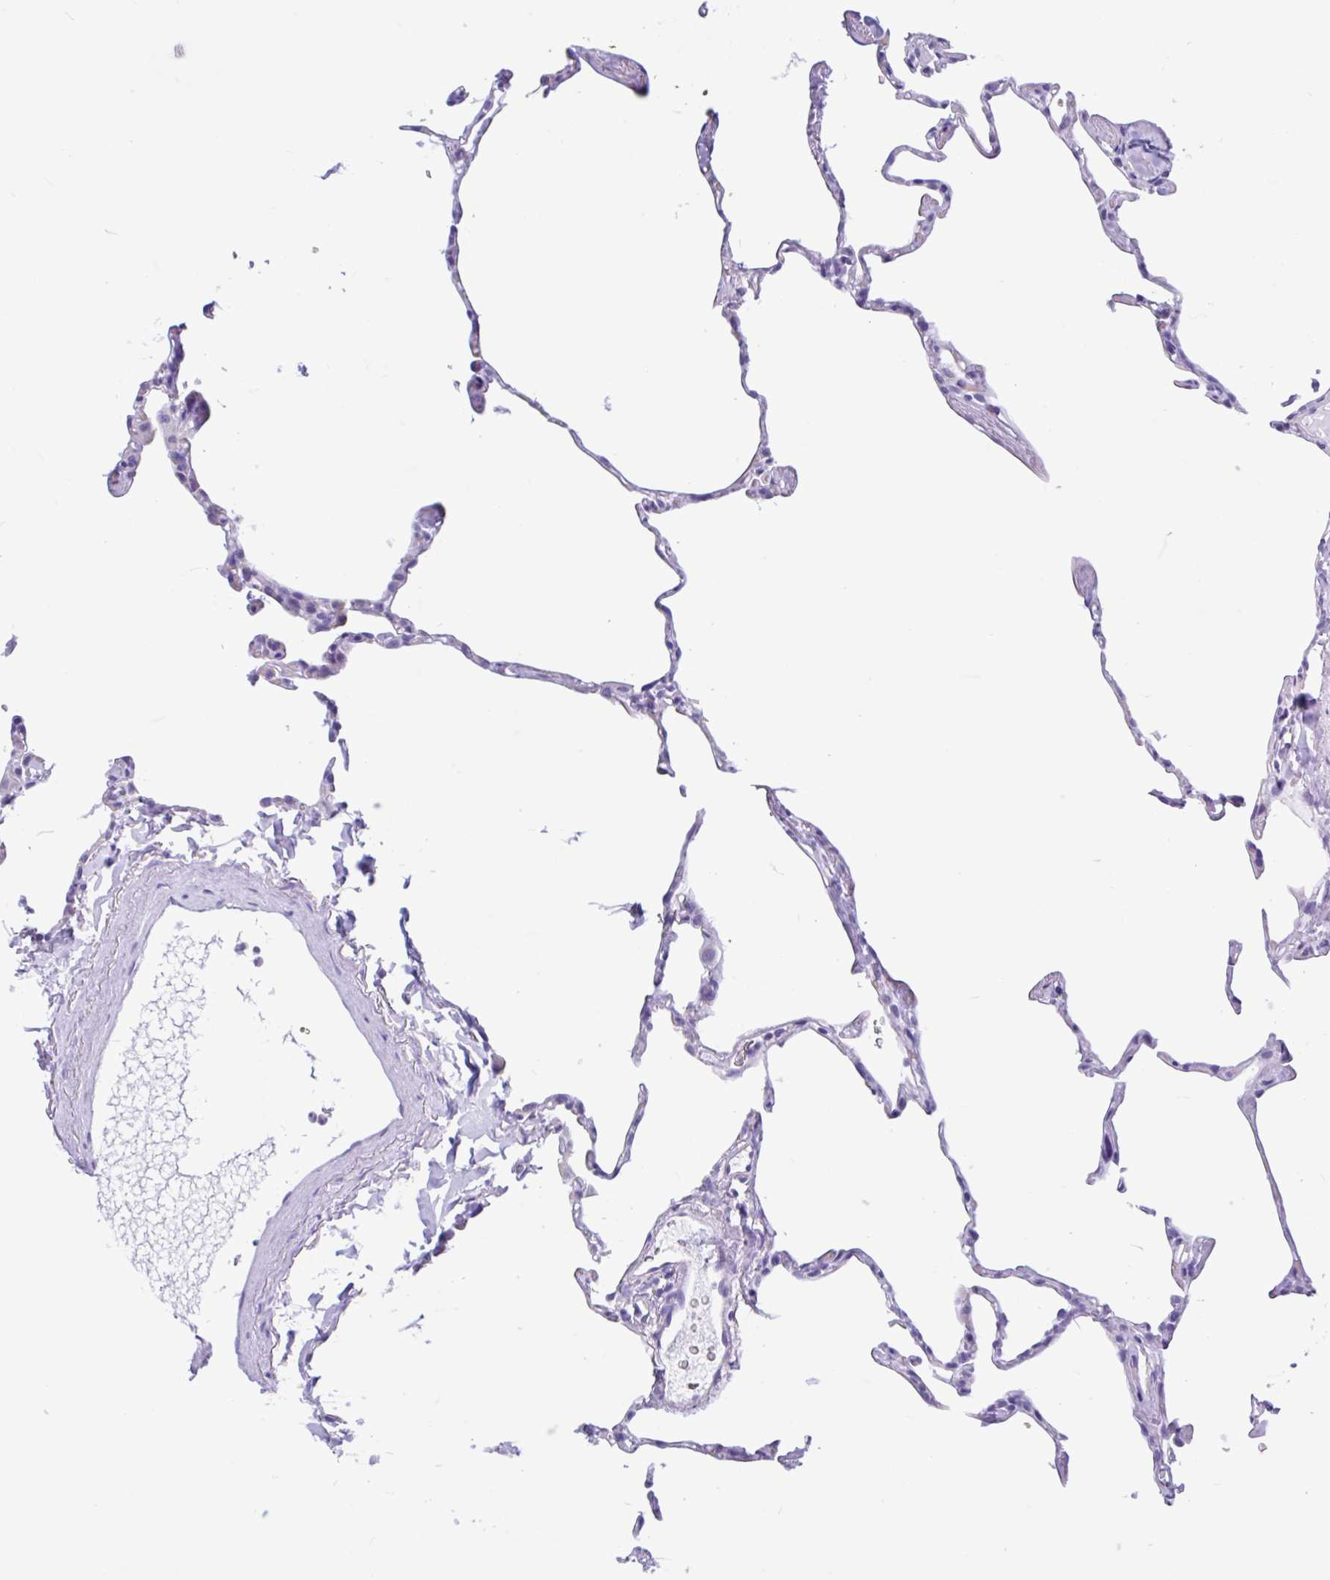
{"staining": {"intensity": "negative", "quantity": "none", "location": "none"}, "tissue": "lung", "cell_type": "Alveolar cells", "image_type": "normal", "snomed": [{"axis": "morphology", "description": "Normal tissue, NOS"}, {"axis": "topography", "description": "Lung"}], "caption": "Immunohistochemical staining of unremarkable lung exhibits no significant expression in alveolar cells.", "gene": "TMEM79", "patient": {"sex": "male", "age": 65}}